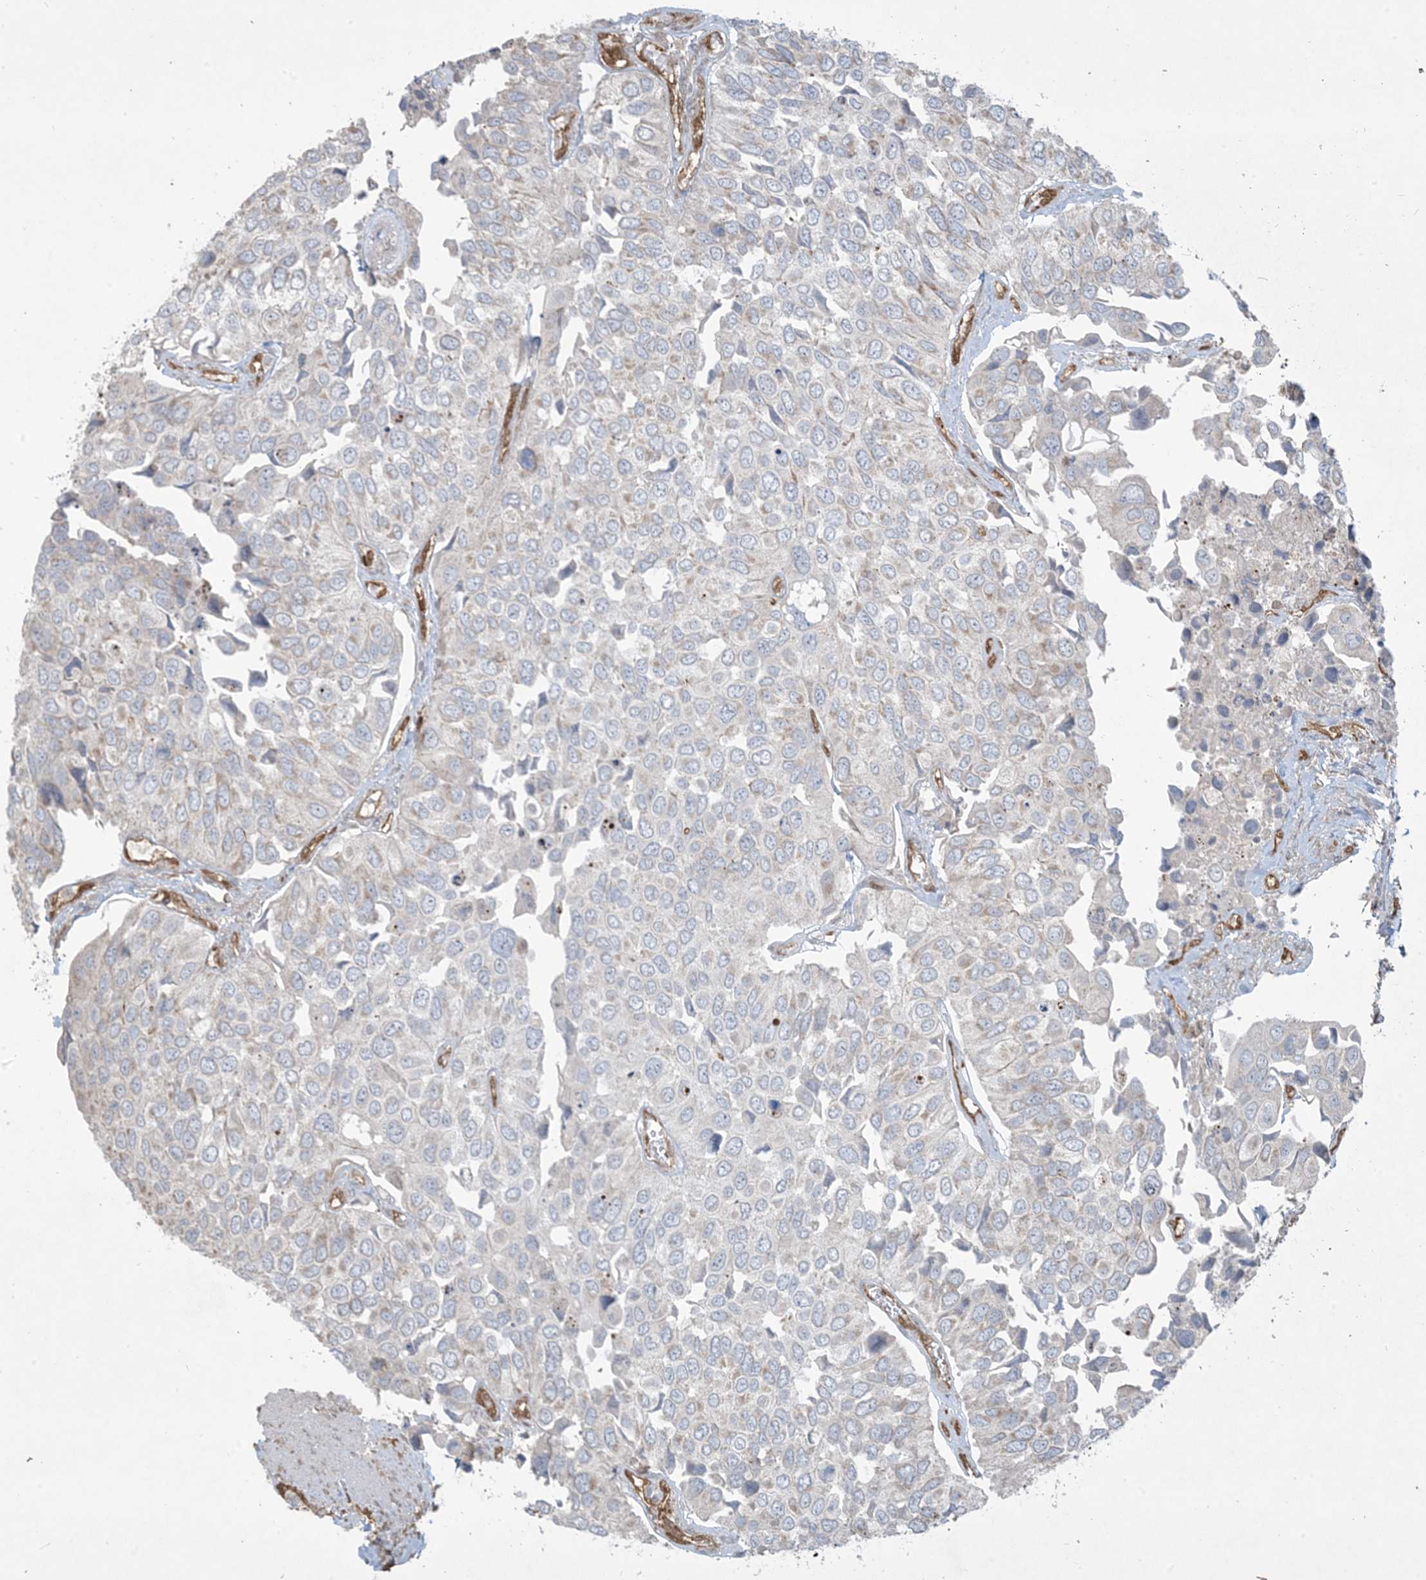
{"staining": {"intensity": "negative", "quantity": "none", "location": "none"}, "tissue": "urothelial cancer", "cell_type": "Tumor cells", "image_type": "cancer", "snomed": [{"axis": "morphology", "description": "Urothelial carcinoma, High grade"}, {"axis": "topography", "description": "Urinary bladder"}], "caption": "The histopathology image displays no staining of tumor cells in urothelial cancer. Nuclei are stained in blue.", "gene": "PPM1F", "patient": {"sex": "male", "age": 74}}